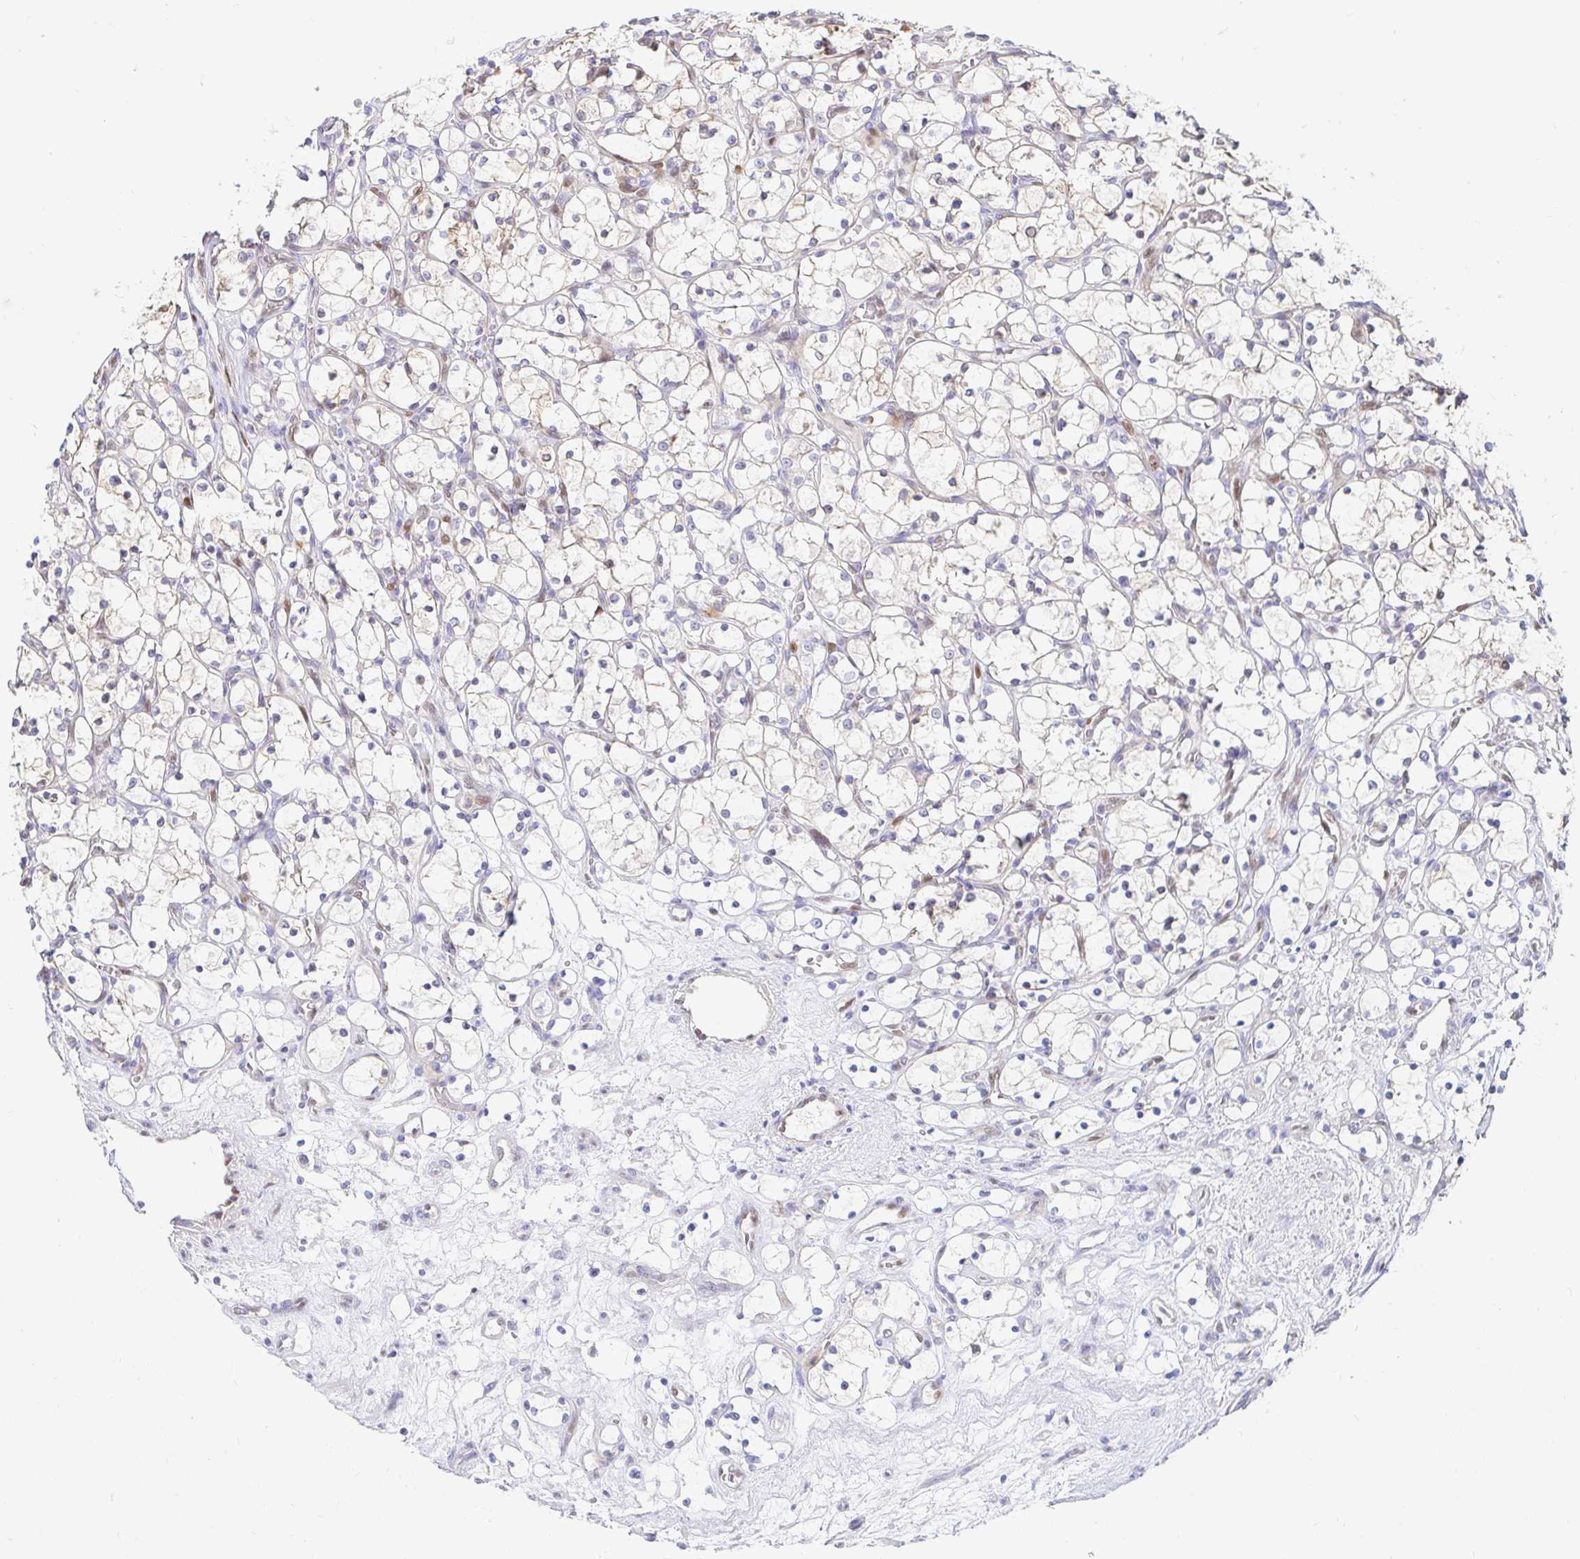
{"staining": {"intensity": "negative", "quantity": "none", "location": "none"}, "tissue": "renal cancer", "cell_type": "Tumor cells", "image_type": "cancer", "snomed": [{"axis": "morphology", "description": "Adenocarcinoma, NOS"}, {"axis": "topography", "description": "Kidney"}], "caption": "There is no significant positivity in tumor cells of renal cancer.", "gene": "HINFP", "patient": {"sex": "female", "age": 69}}